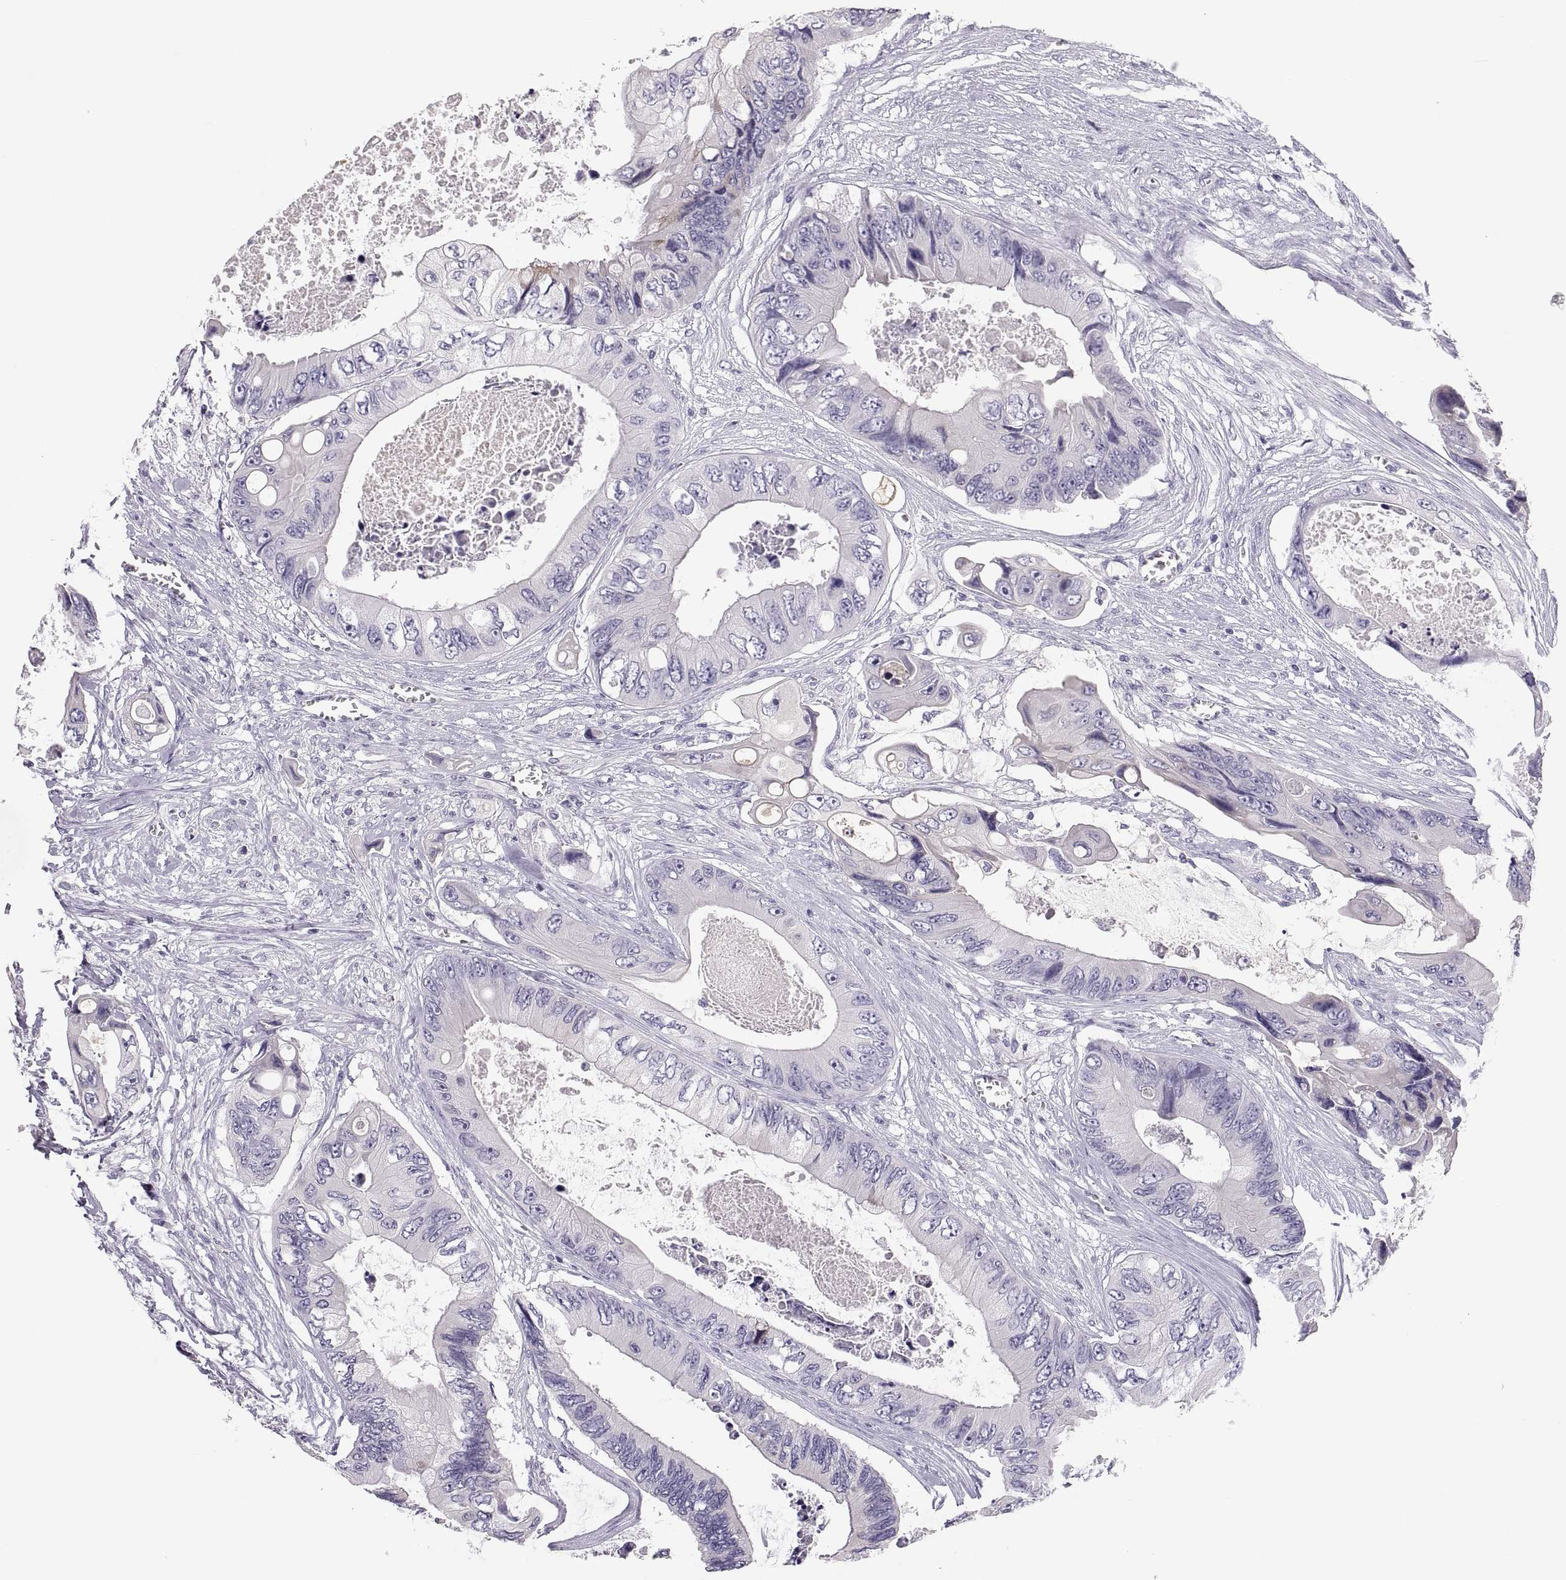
{"staining": {"intensity": "negative", "quantity": "none", "location": "none"}, "tissue": "colorectal cancer", "cell_type": "Tumor cells", "image_type": "cancer", "snomed": [{"axis": "morphology", "description": "Adenocarcinoma, NOS"}, {"axis": "topography", "description": "Rectum"}], "caption": "Tumor cells are negative for protein expression in human colorectal cancer (adenocarcinoma). (Stains: DAB (3,3'-diaminobenzidine) immunohistochemistry with hematoxylin counter stain, Microscopy: brightfield microscopy at high magnification).", "gene": "MAGEB2", "patient": {"sex": "male", "age": 63}}